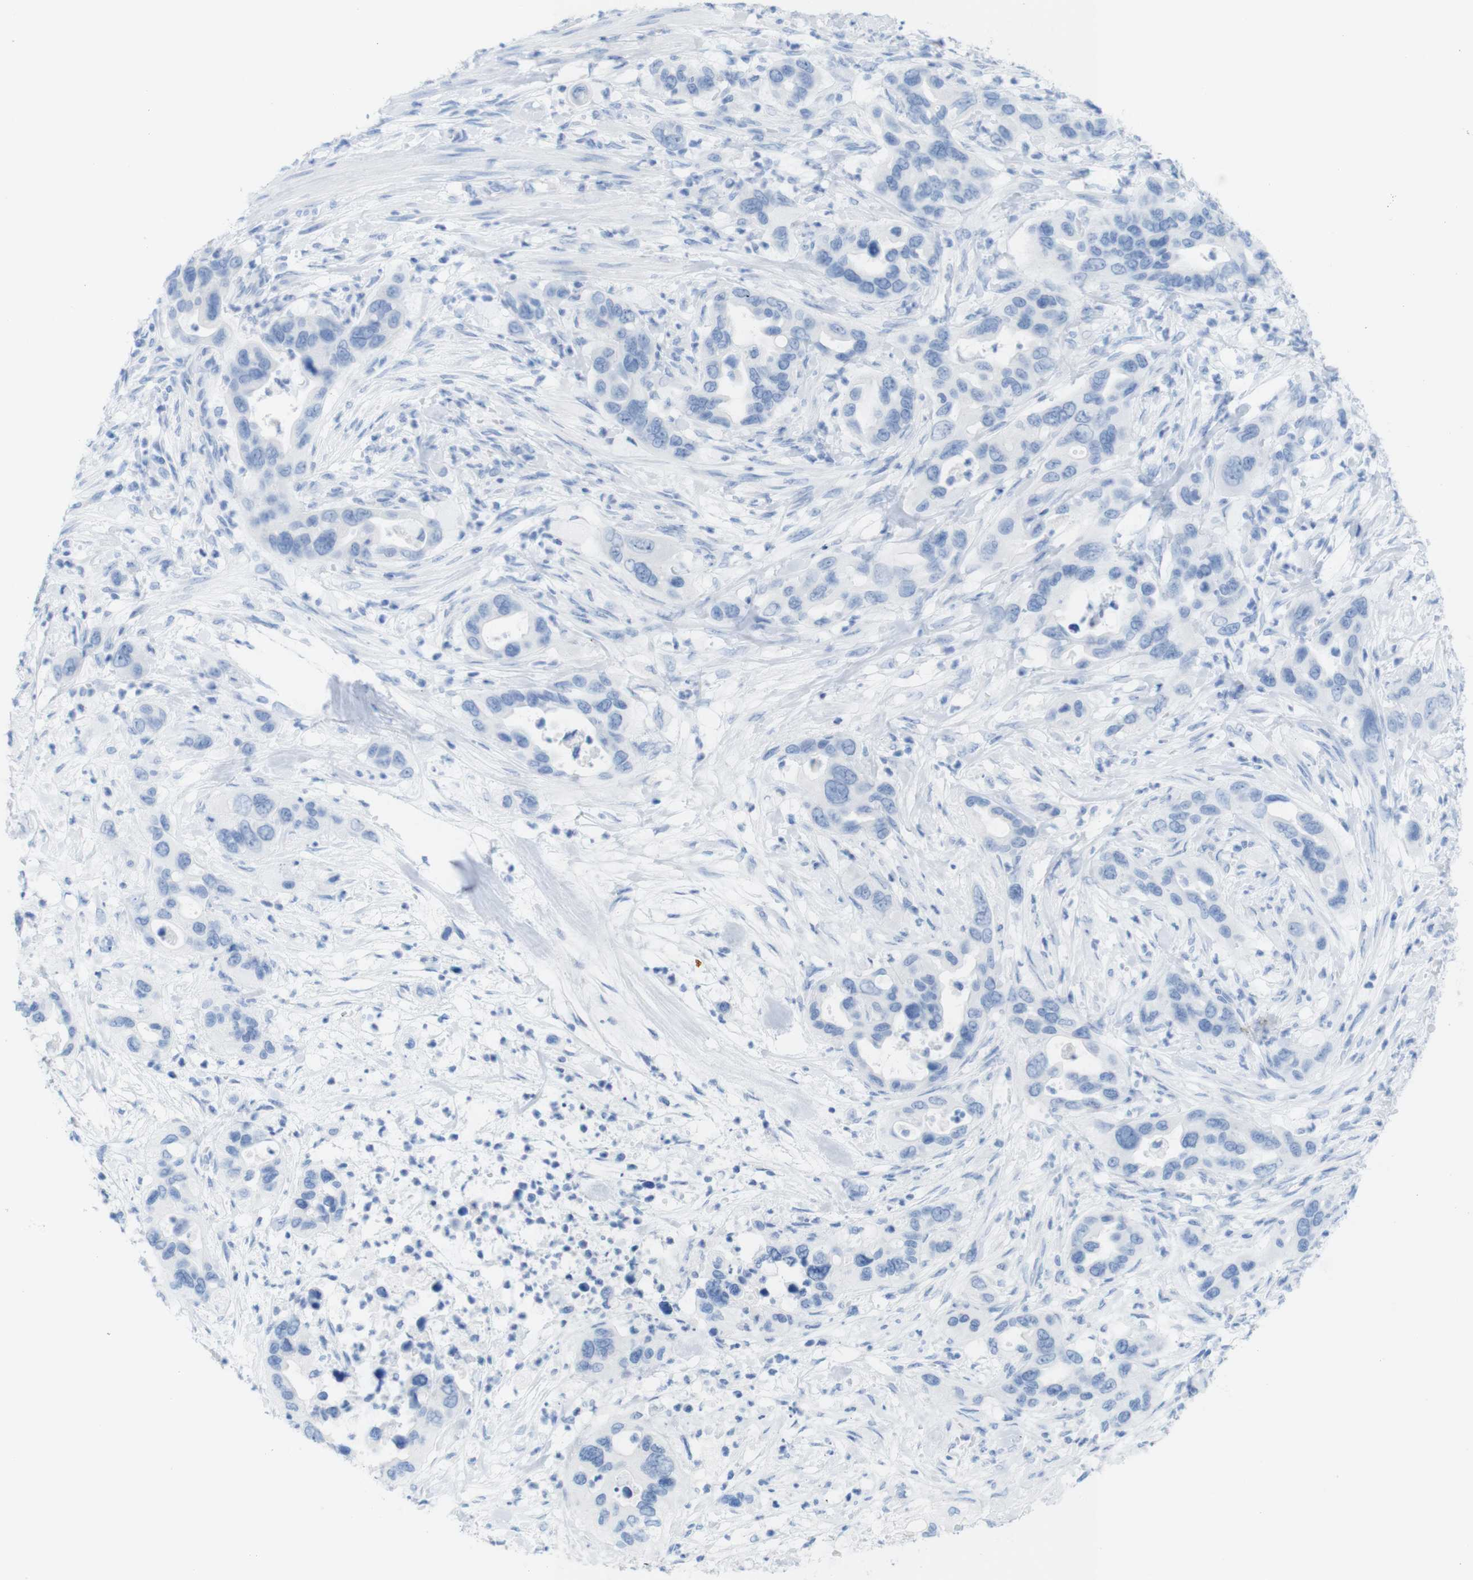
{"staining": {"intensity": "negative", "quantity": "none", "location": "none"}, "tissue": "pancreatic cancer", "cell_type": "Tumor cells", "image_type": "cancer", "snomed": [{"axis": "morphology", "description": "Adenocarcinoma, NOS"}, {"axis": "topography", "description": "Pancreas"}], "caption": "An immunohistochemistry micrograph of adenocarcinoma (pancreatic) is shown. There is no staining in tumor cells of adenocarcinoma (pancreatic).", "gene": "MYH7", "patient": {"sex": "female", "age": 71}}